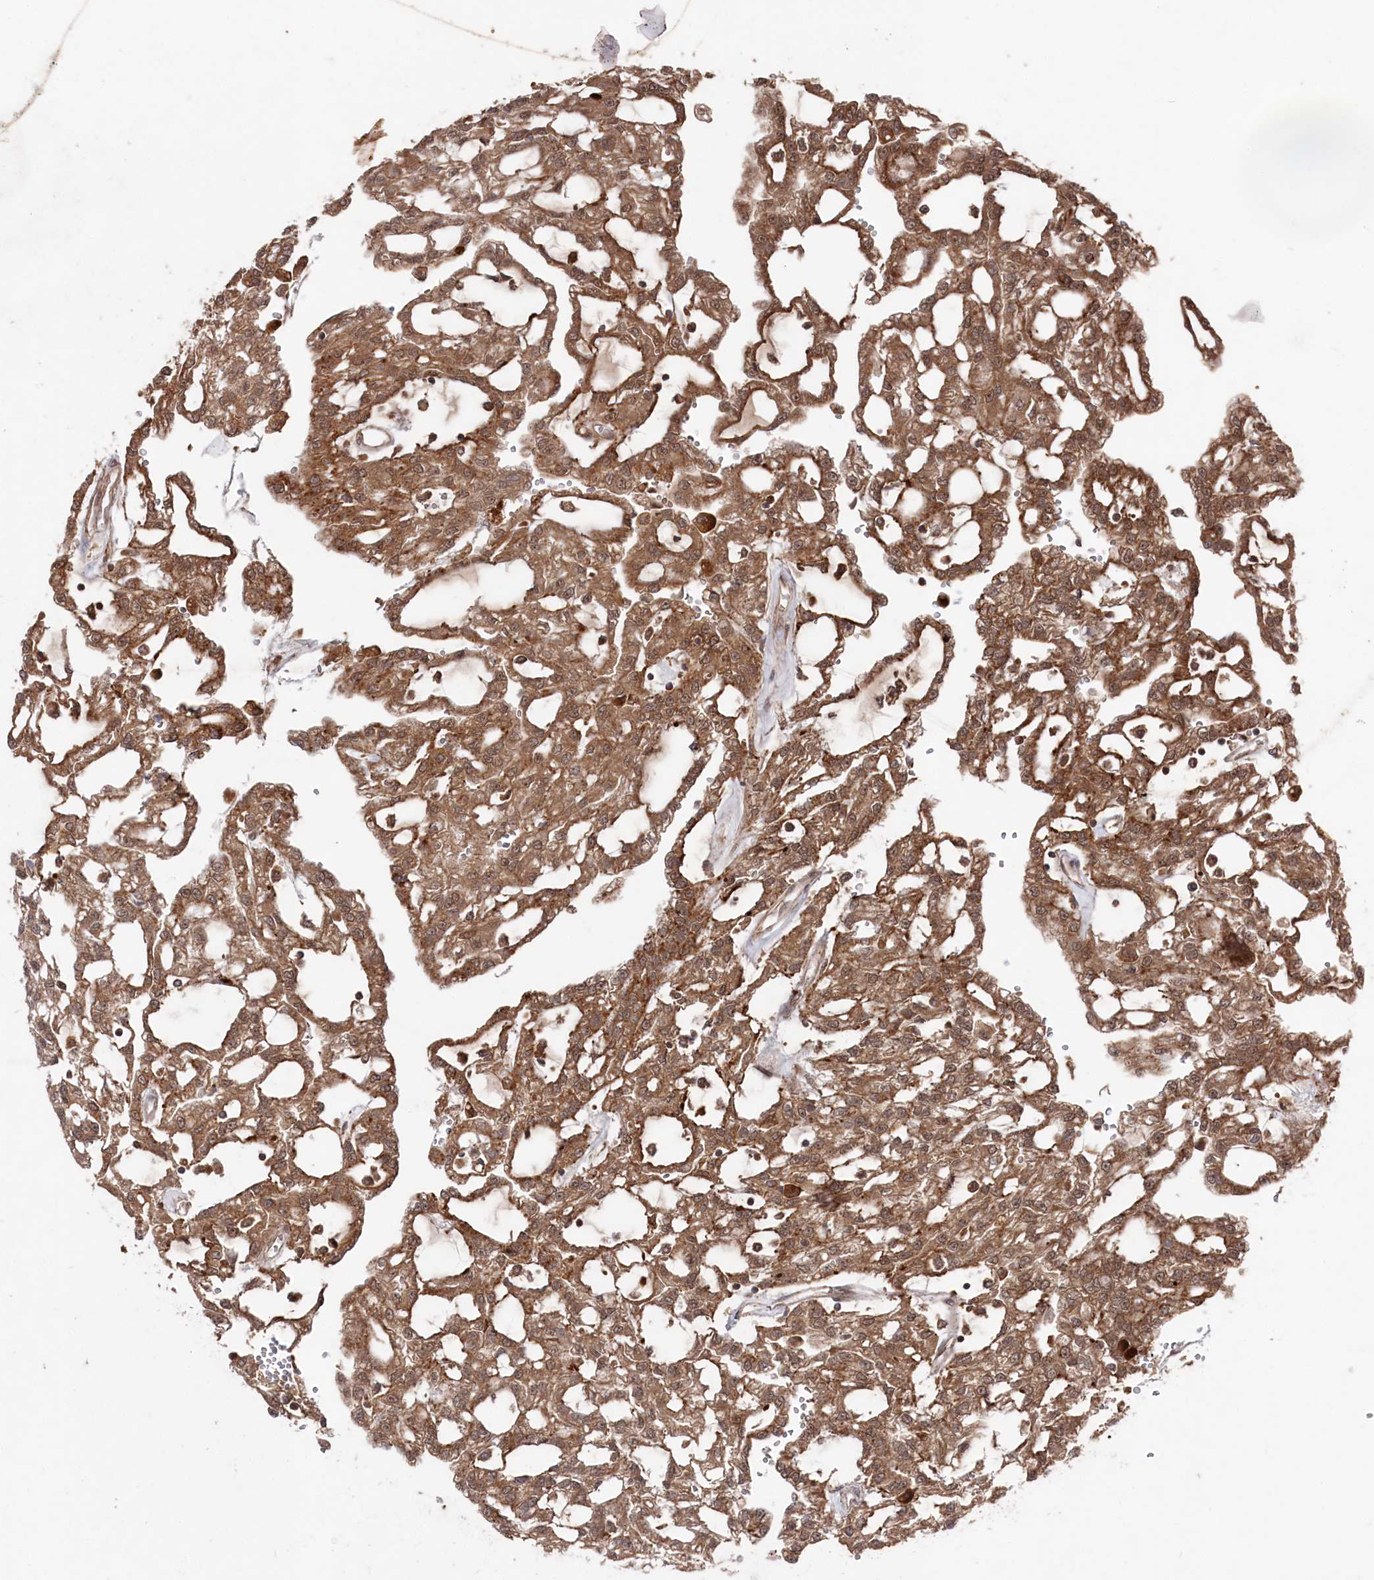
{"staining": {"intensity": "moderate", "quantity": ">75%", "location": "cytoplasmic/membranous"}, "tissue": "renal cancer", "cell_type": "Tumor cells", "image_type": "cancer", "snomed": [{"axis": "morphology", "description": "Adenocarcinoma, NOS"}, {"axis": "topography", "description": "Kidney"}], "caption": "Immunohistochemical staining of renal cancer reveals medium levels of moderate cytoplasmic/membranous protein staining in about >75% of tumor cells.", "gene": "BORCS7", "patient": {"sex": "male", "age": 63}}